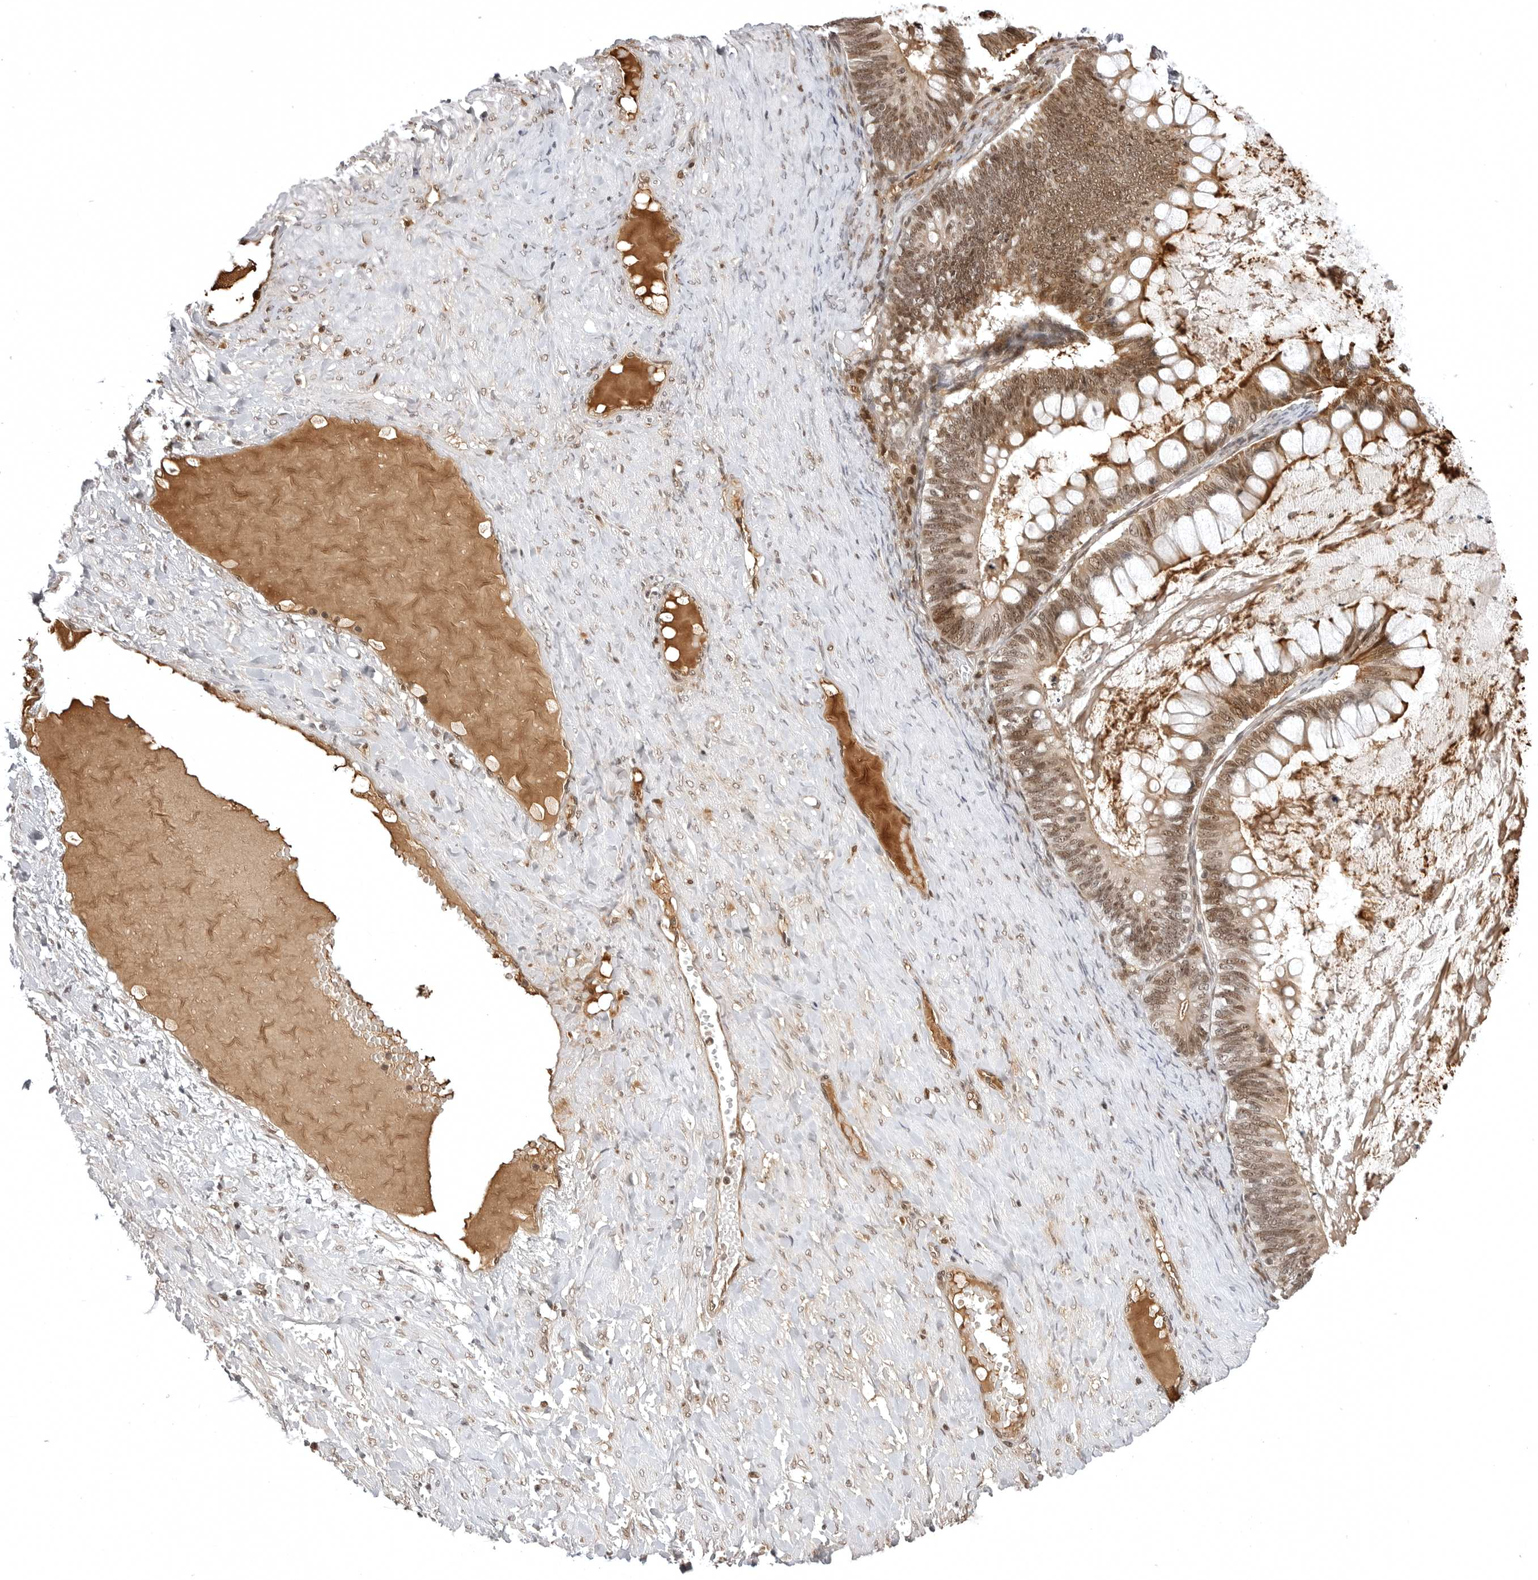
{"staining": {"intensity": "moderate", "quantity": ">75%", "location": "cytoplasmic/membranous,nuclear"}, "tissue": "ovarian cancer", "cell_type": "Tumor cells", "image_type": "cancer", "snomed": [{"axis": "morphology", "description": "Cystadenocarcinoma, mucinous, NOS"}, {"axis": "topography", "description": "Ovary"}], "caption": "Human ovarian cancer (mucinous cystadenocarcinoma) stained for a protein (brown) exhibits moderate cytoplasmic/membranous and nuclear positive staining in approximately >75% of tumor cells.", "gene": "PHF3", "patient": {"sex": "female", "age": 61}}